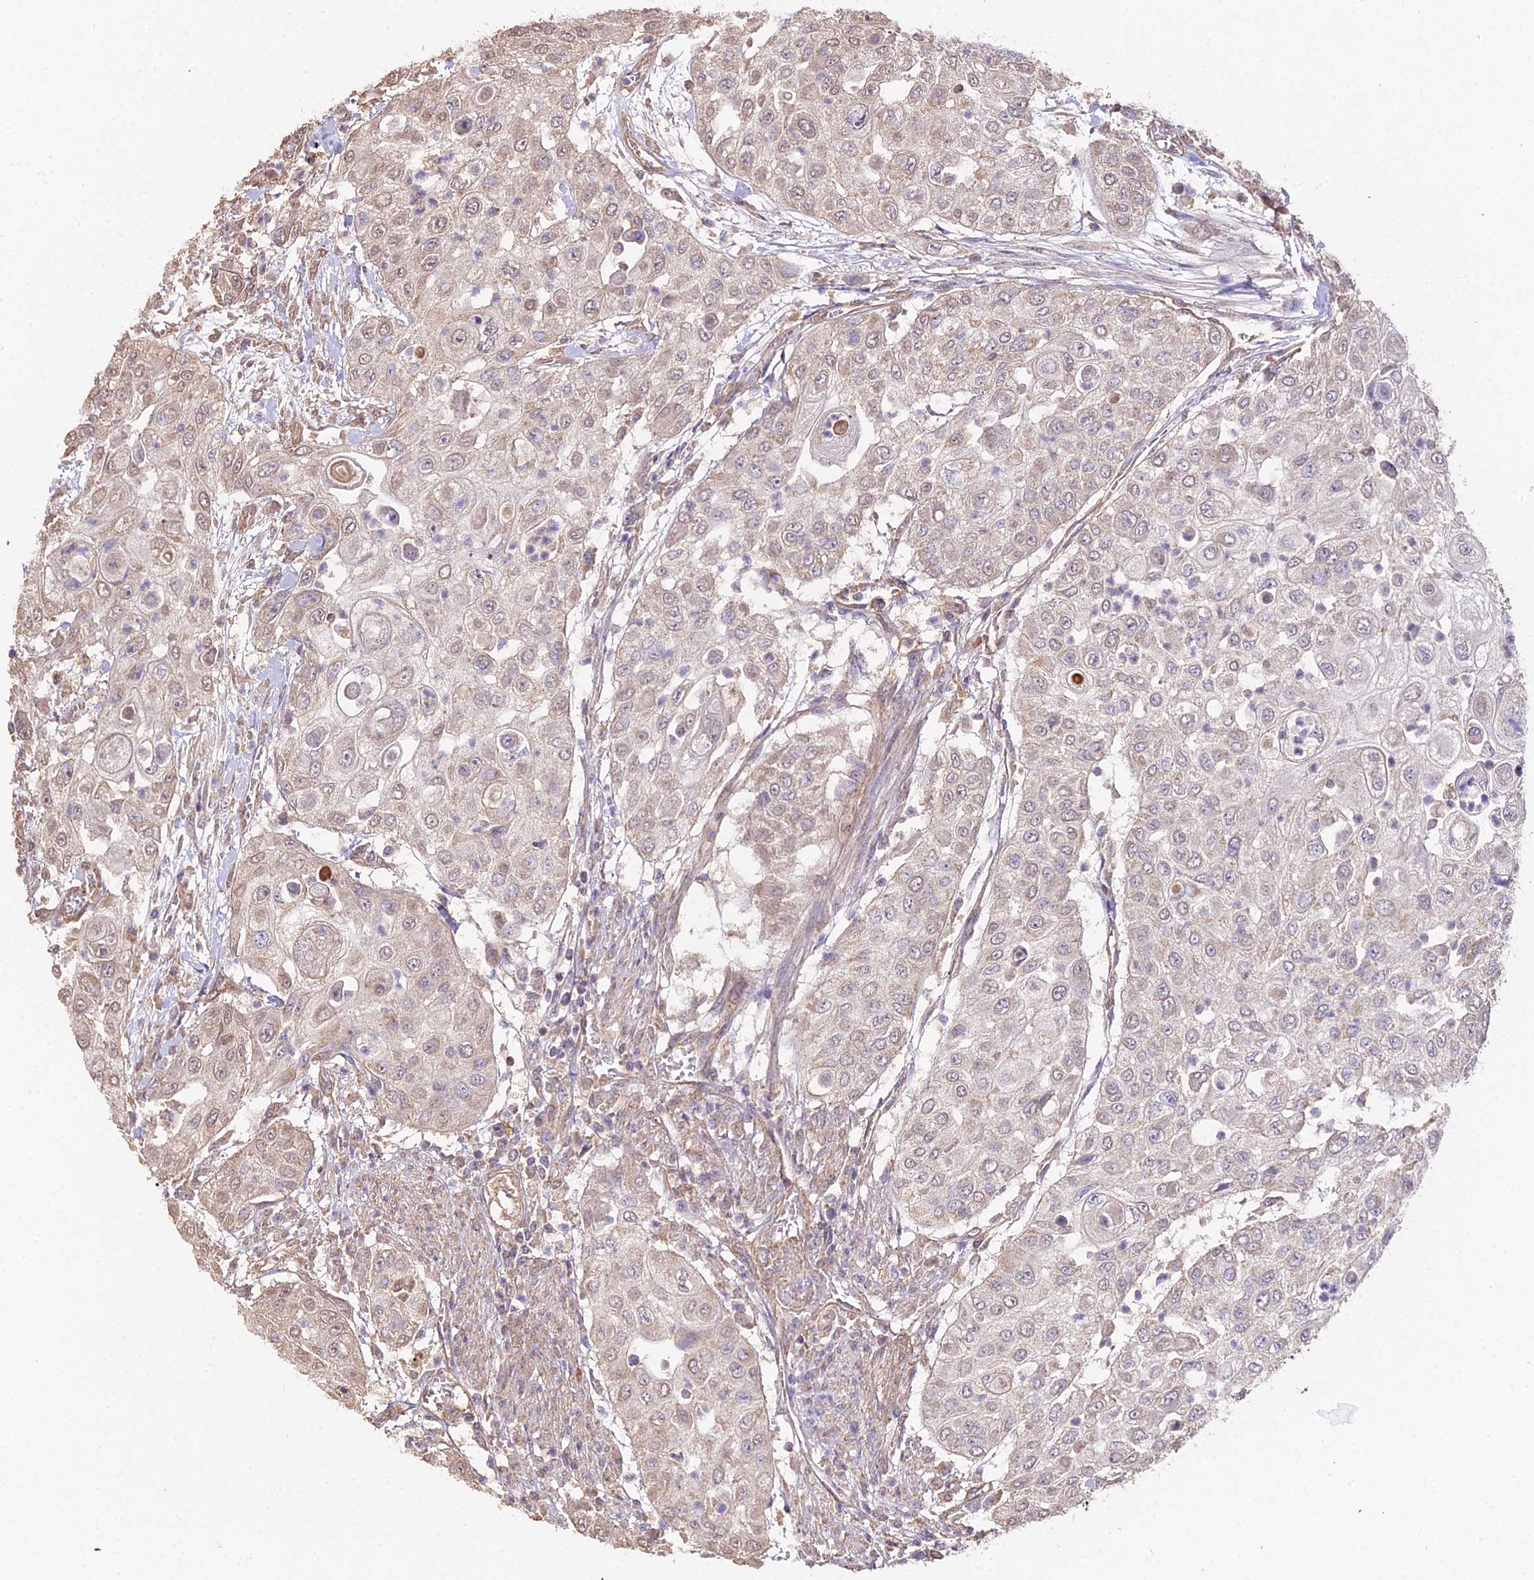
{"staining": {"intensity": "weak", "quantity": "25%-75%", "location": "cytoplasmic/membranous,nuclear"}, "tissue": "urothelial cancer", "cell_type": "Tumor cells", "image_type": "cancer", "snomed": [{"axis": "morphology", "description": "Urothelial carcinoma, High grade"}, {"axis": "topography", "description": "Urinary bladder"}], "caption": "Protein staining exhibits weak cytoplasmic/membranous and nuclear expression in approximately 25%-75% of tumor cells in urothelial cancer. Ihc stains the protein in brown and the nuclei are stained blue.", "gene": "METTL13", "patient": {"sex": "female", "age": 79}}